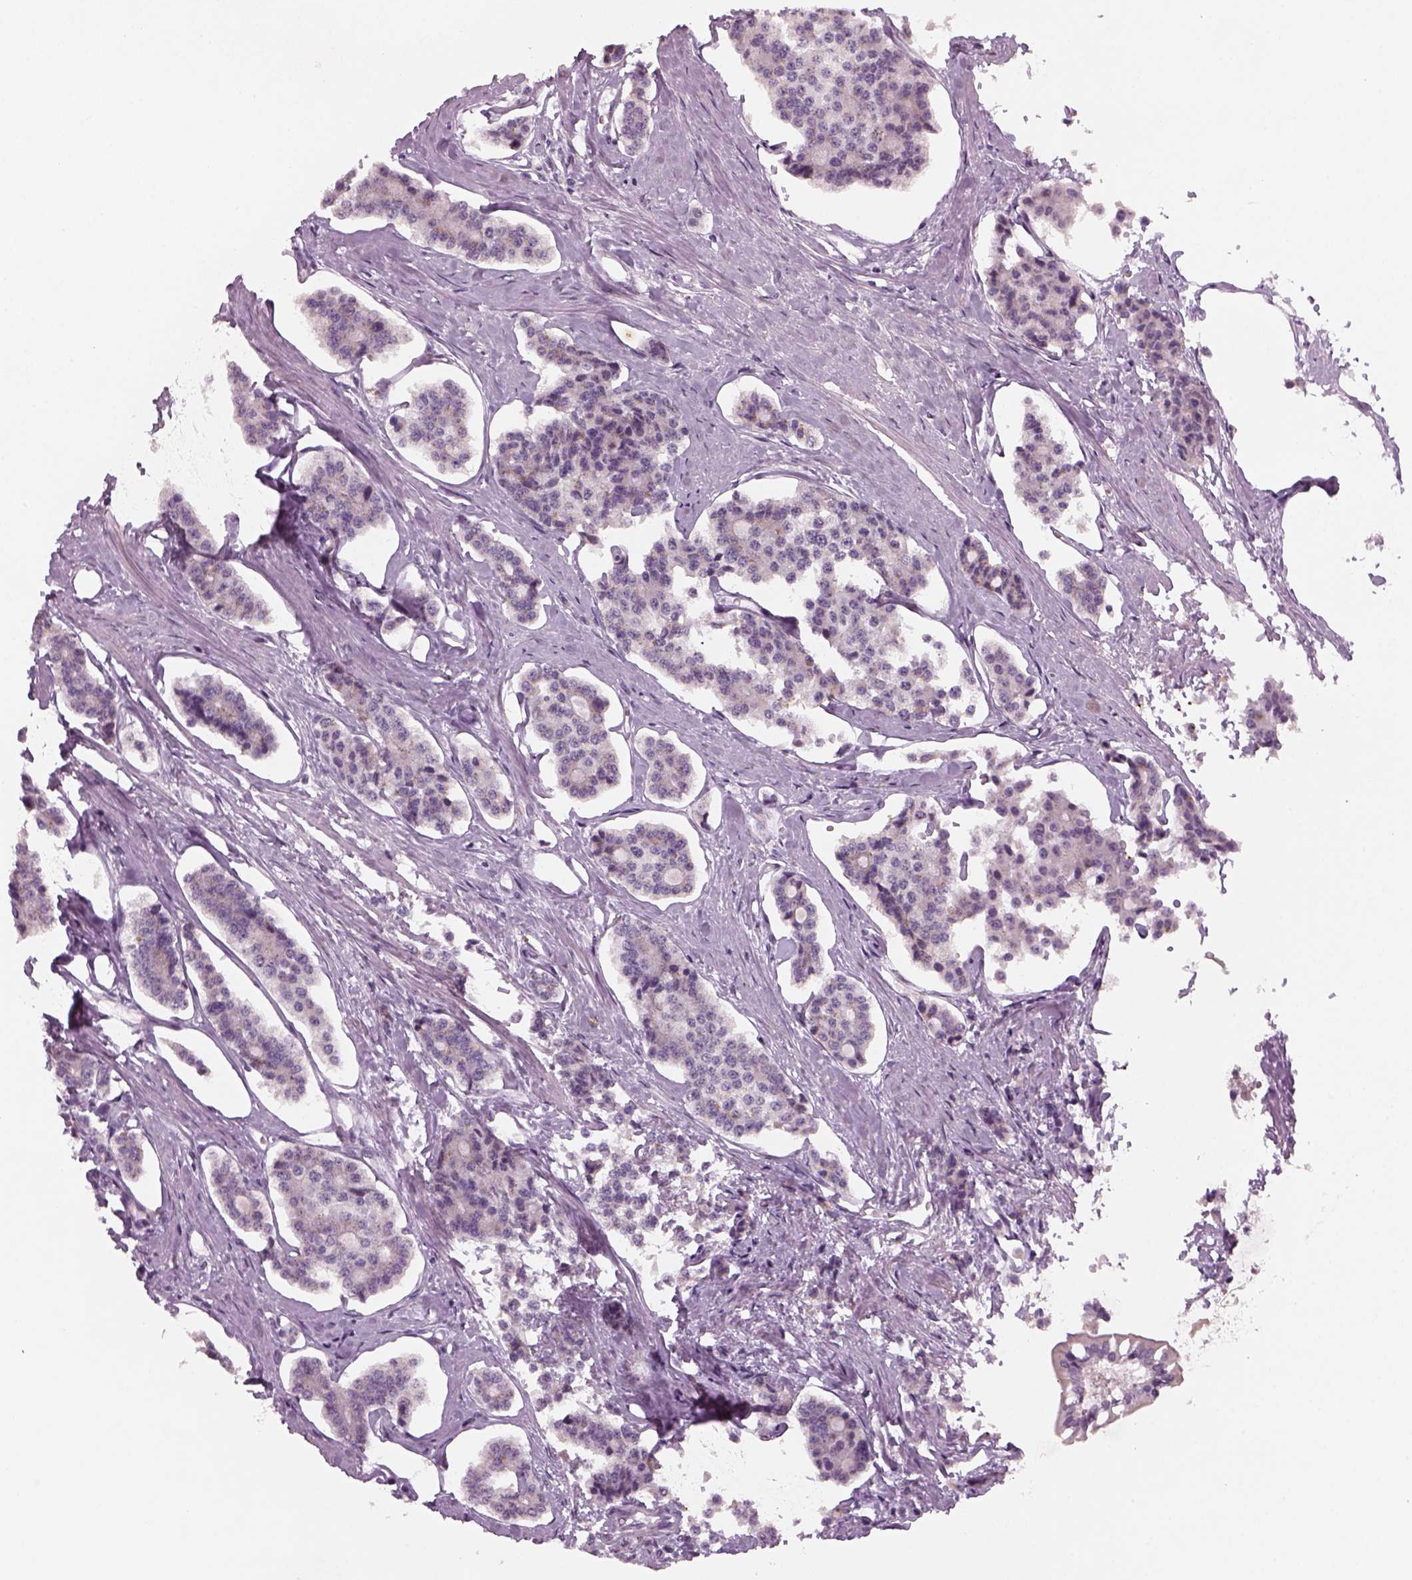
{"staining": {"intensity": "negative", "quantity": "none", "location": "none"}, "tissue": "carcinoid", "cell_type": "Tumor cells", "image_type": "cancer", "snomed": [{"axis": "morphology", "description": "Carcinoid, malignant, NOS"}, {"axis": "topography", "description": "Small intestine"}], "caption": "Immunohistochemistry (IHC) micrograph of carcinoid stained for a protein (brown), which reveals no staining in tumor cells.", "gene": "PENK", "patient": {"sex": "female", "age": 65}}